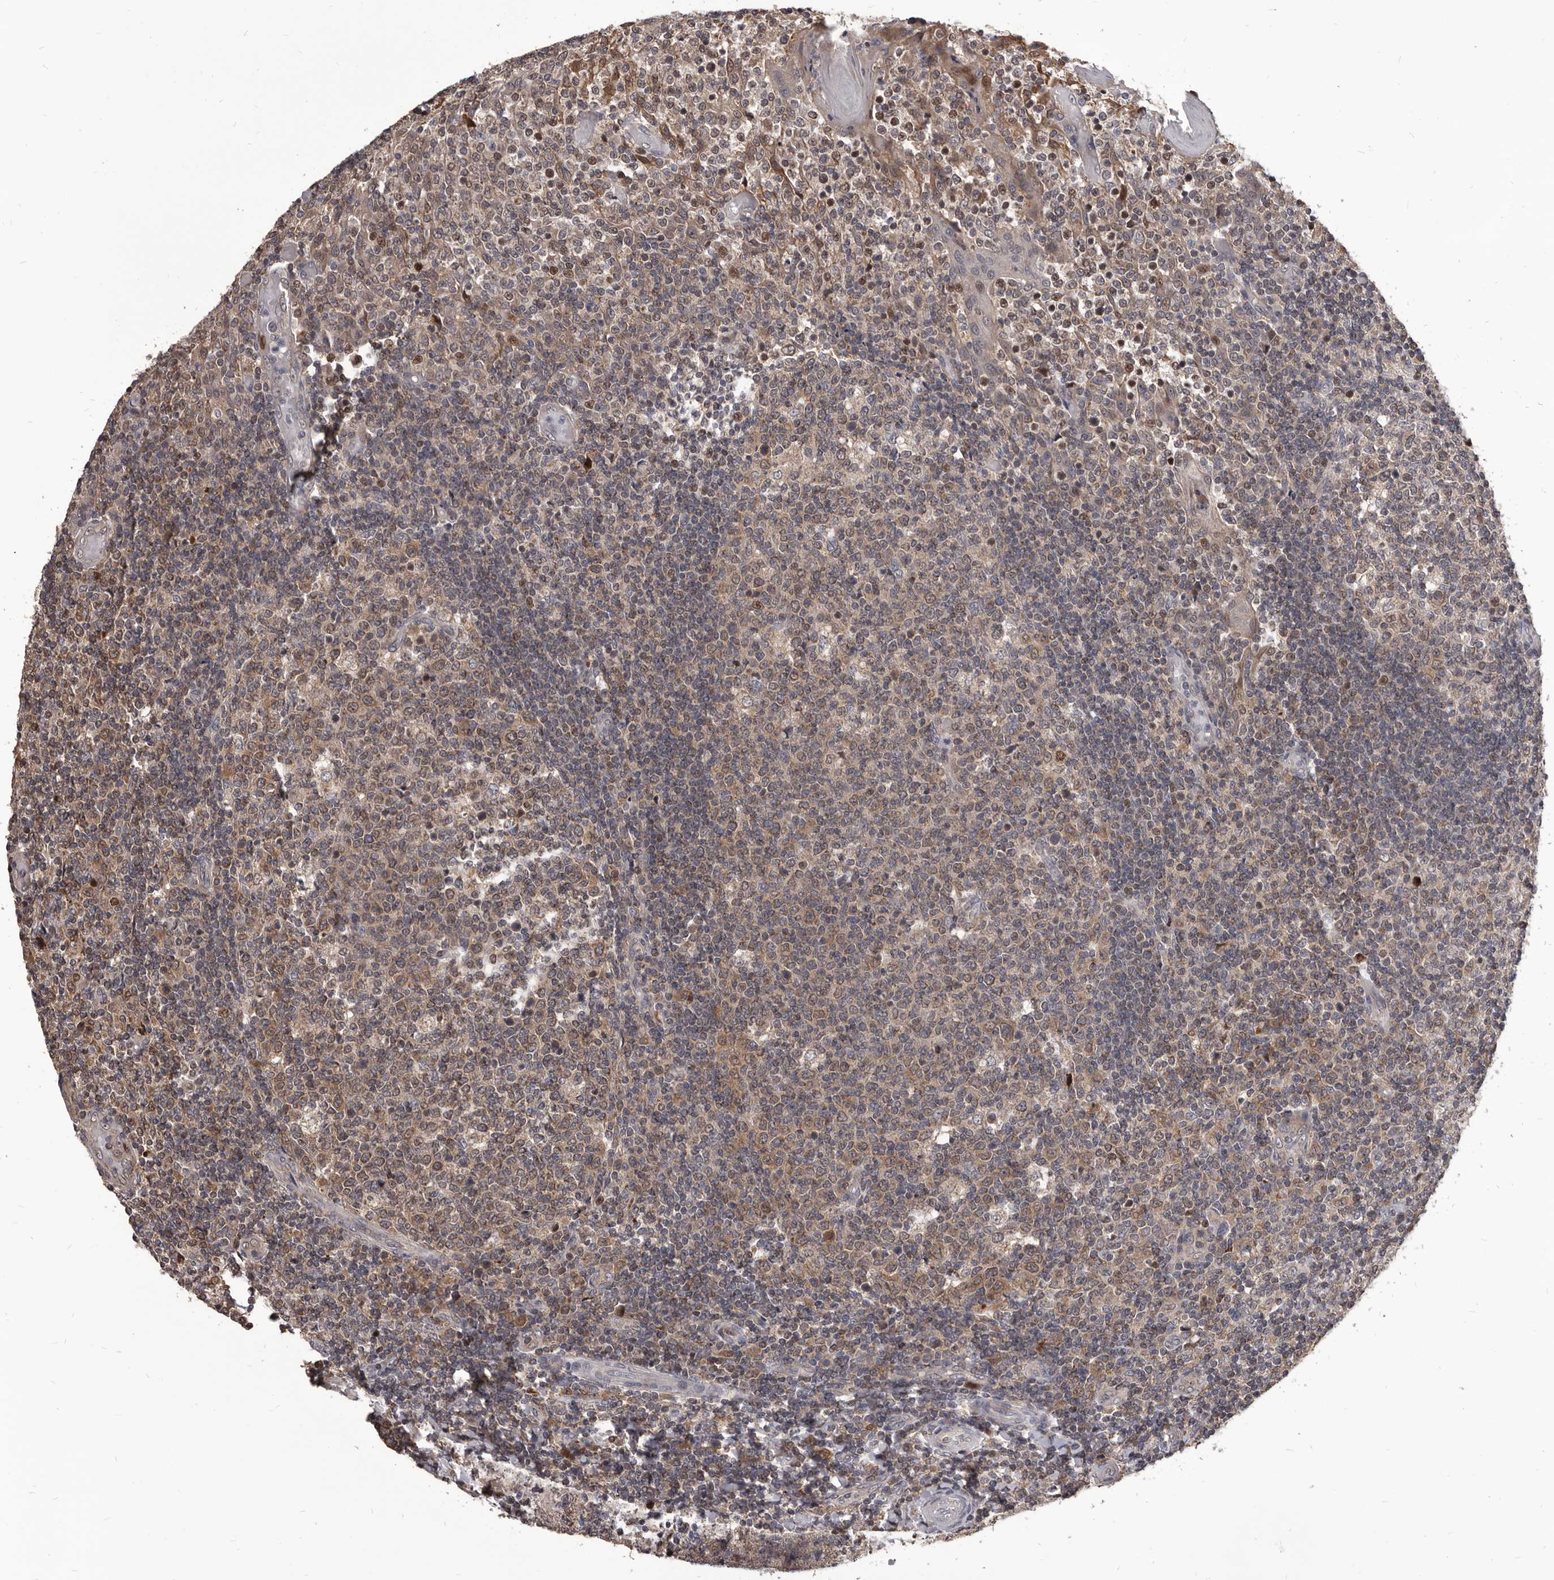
{"staining": {"intensity": "weak", "quantity": ">75%", "location": "cytoplasmic/membranous"}, "tissue": "tonsil", "cell_type": "Germinal center cells", "image_type": "normal", "snomed": [{"axis": "morphology", "description": "Normal tissue, NOS"}, {"axis": "topography", "description": "Tonsil"}], "caption": "A high-resolution image shows immunohistochemistry staining of normal tonsil, which displays weak cytoplasmic/membranous positivity in about >75% of germinal center cells.", "gene": "MAP3K14", "patient": {"sex": "female", "age": 19}}